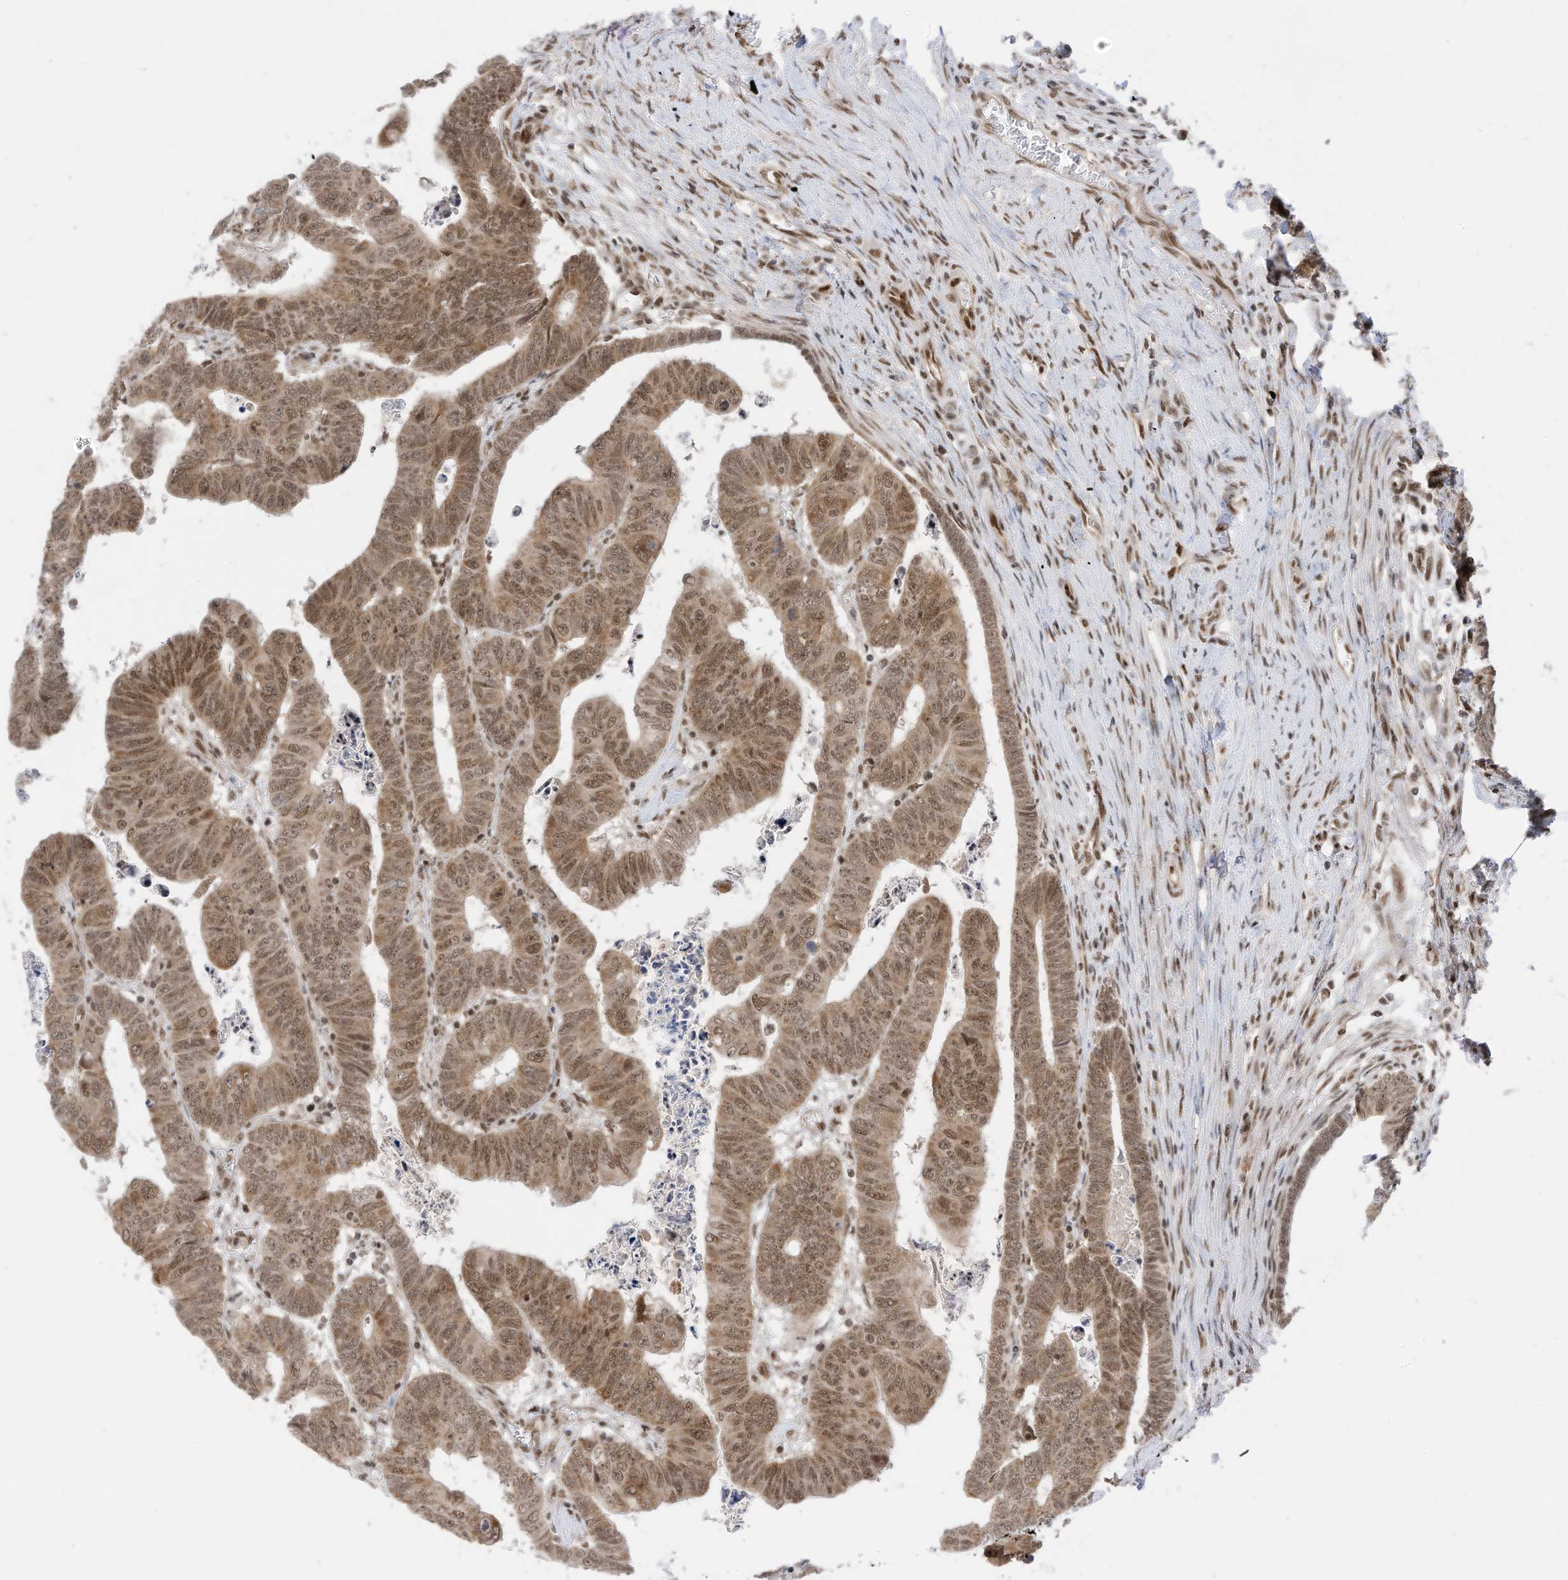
{"staining": {"intensity": "moderate", "quantity": ">75%", "location": "cytoplasmic/membranous,nuclear"}, "tissue": "colorectal cancer", "cell_type": "Tumor cells", "image_type": "cancer", "snomed": [{"axis": "morphology", "description": "Normal tissue, NOS"}, {"axis": "morphology", "description": "Adenocarcinoma, NOS"}, {"axis": "topography", "description": "Rectum"}], "caption": "This is an image of IHC staining of colorectal cancer, which shows moderate expression in the cytoplasmic/membranous and nuclear of tumor cells.", "gene": "AURKAIP1", "patient": {"sex": "female", "age": 65}}